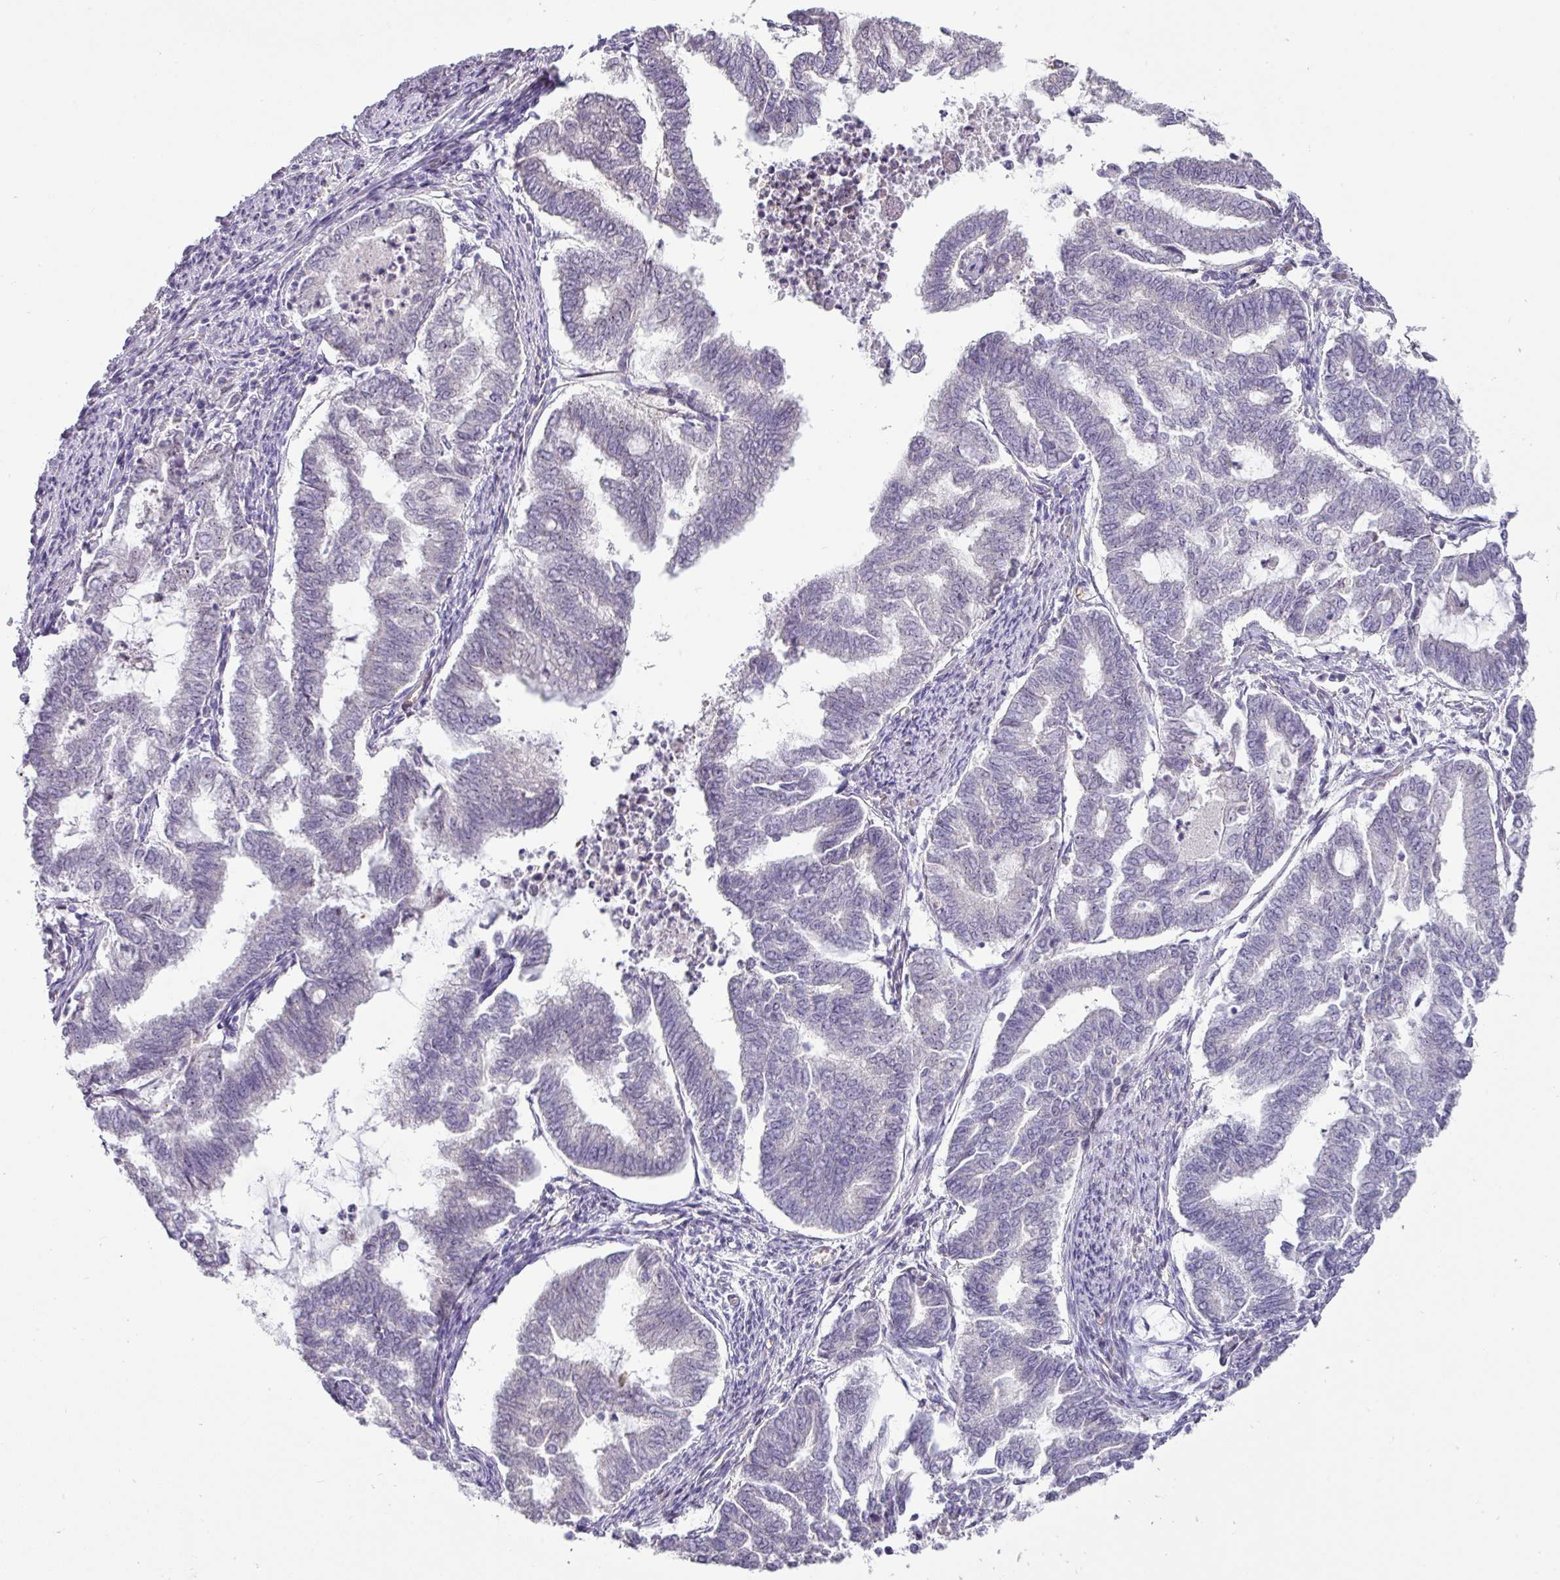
{"staining": {"intensity": "negative", "quantity": "none", "location": "none"}, "tissue": "endometrial cancer", "cell_type": "Tumor cells", "image_type": "cancer", "snomed": [{"axis": "morphology", "description": "Adenocarcinoma, NOS"}, {"axis": "topography", "description": "Endometrium"}], "caption": "Immunohistochemistry (IHC) of adenocarcinoma (endometrial) displays no staining in tumor cells.", "gene": "ATP6V1F", "patient": {"sex": "female", "age": 79}}